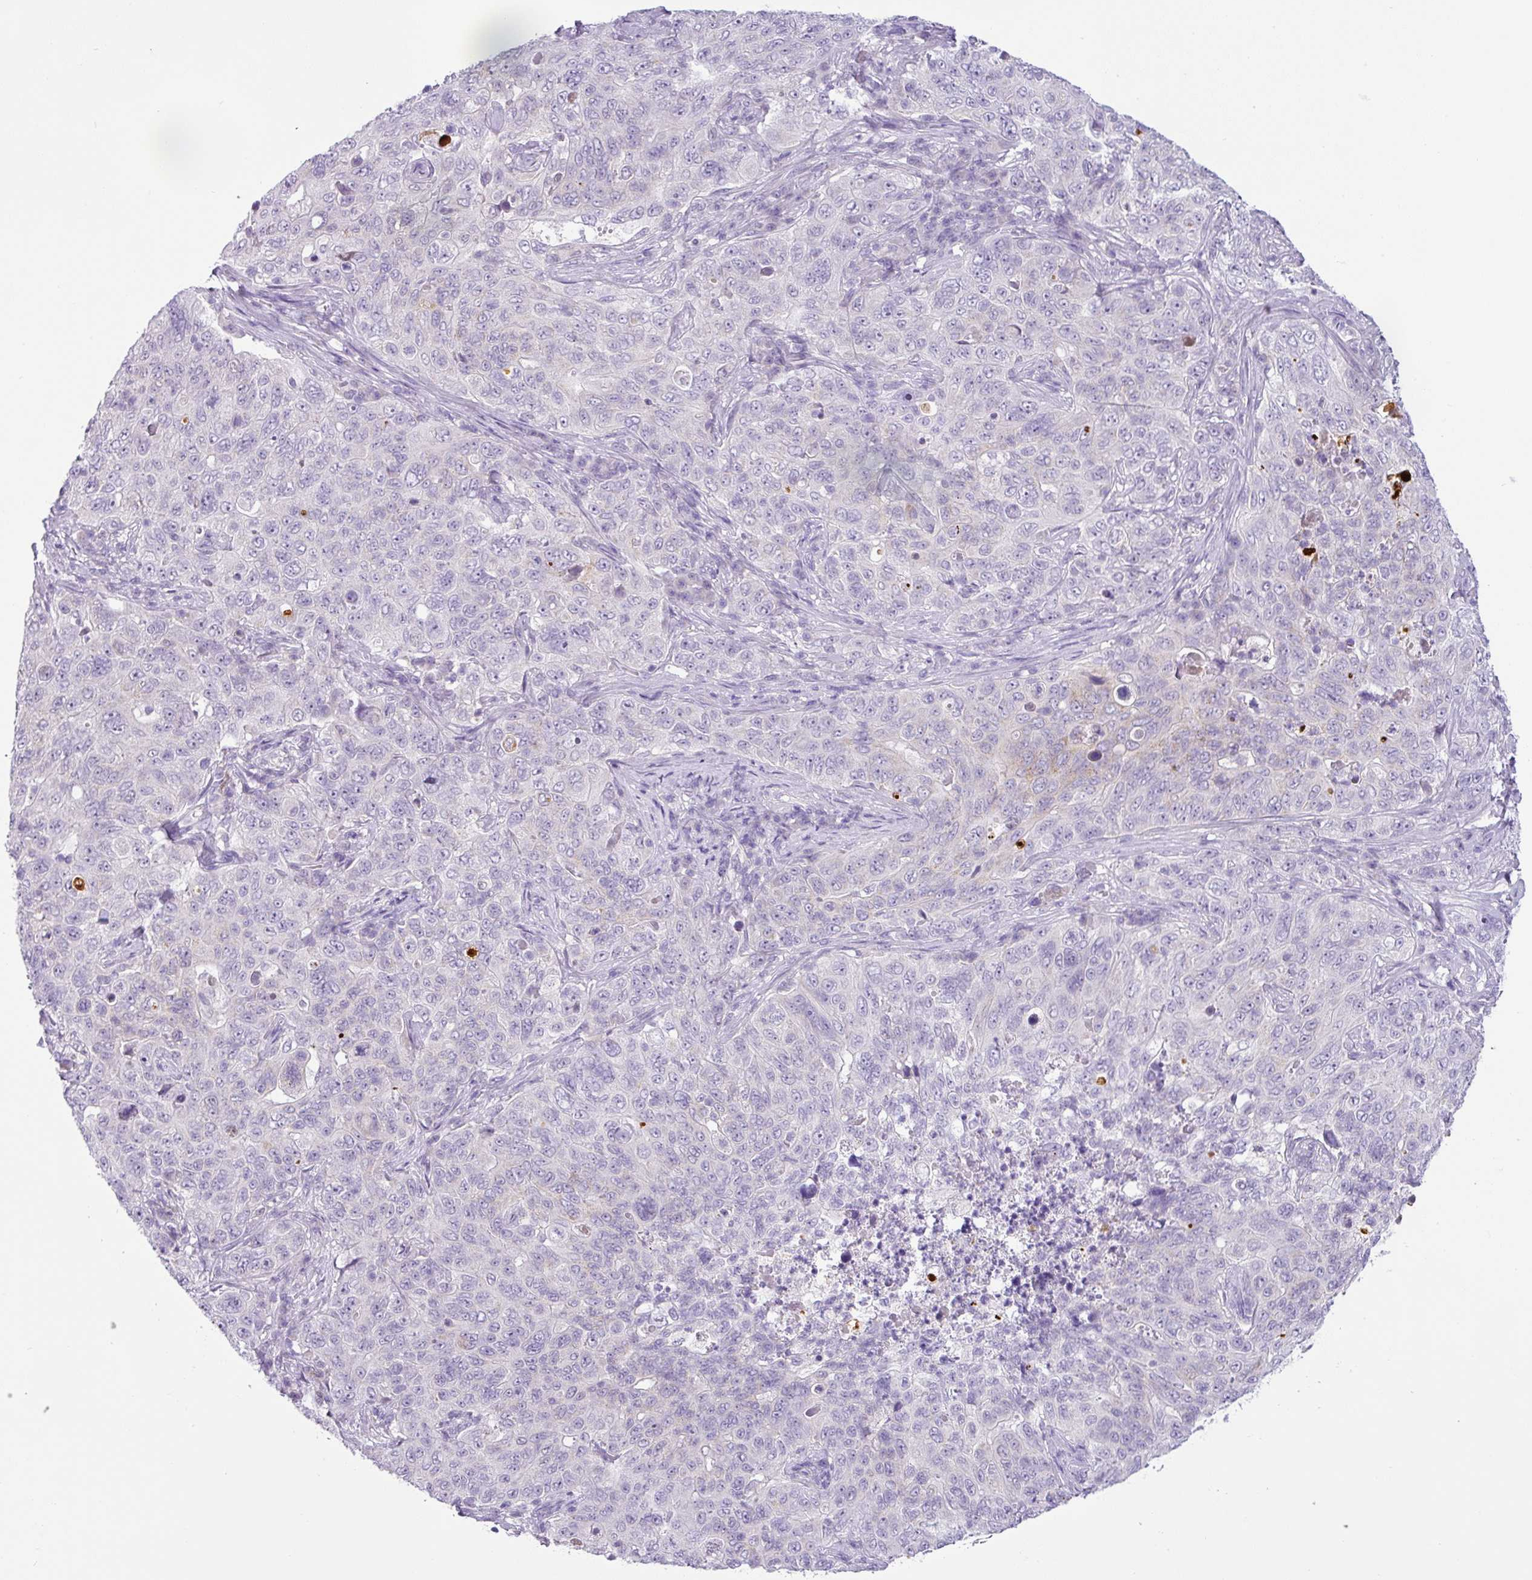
{"staining": {"intensity": "negative", "quantity": "none", "location": "none"}, "tissue": "pancreatic cancer", "cell_type": "Tumor cells", "image_type": "cancer", "snomed": [{"axis": "morphology", "description": "Adenocarcinoma, NOS"}, {"axis": "topography", "description": "Pancreas"}], "caption": "Image shows no significant protein staining in tumor cells of pancreatic adenocarcinoma.", "gene": "HMCN2", "patient": {"sex": "male", "age": 68}}